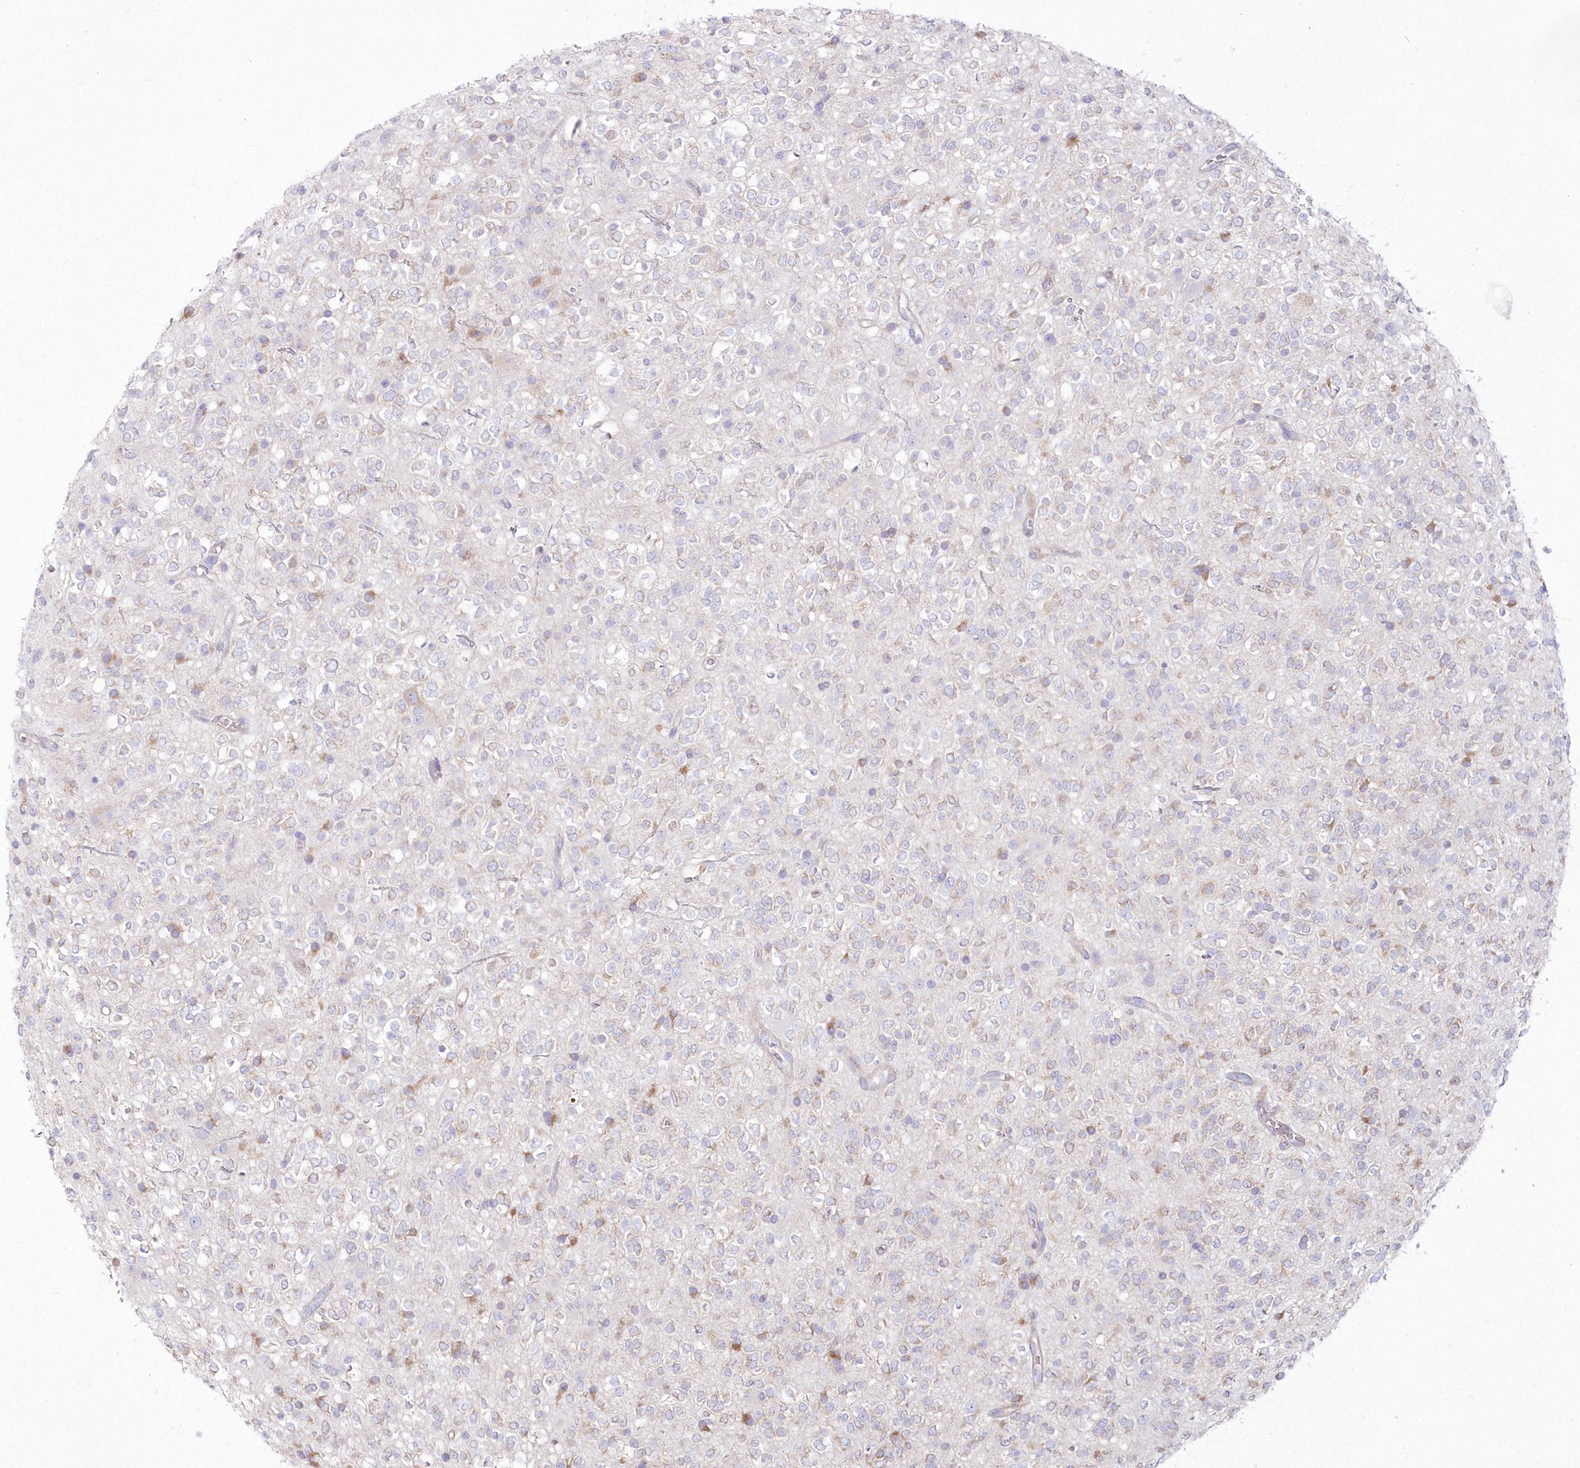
{"staining": {"intensity": "negative", "quantity": "none", "location": "none"}, "tissue": "glioma", "cell_type": "Tumor cells", "image_type": "cancer", "snomed": [{"axis": "morphology", "description": "Glioma, malignant, High grade"}, {"axis": "topography", "description": "Brain"}], "caption": "Malignant glioma (high-grade) was stained to show a protein in brown. There is no significant positivity in tumor cells. The staining is performed using DAB (3,3'-diaminobenzidine) brown chromogen with nuclei counter-stained in using hematoxylin.", "gene": "ZNF843", "patient": {"sex": "male", "age": 34}}